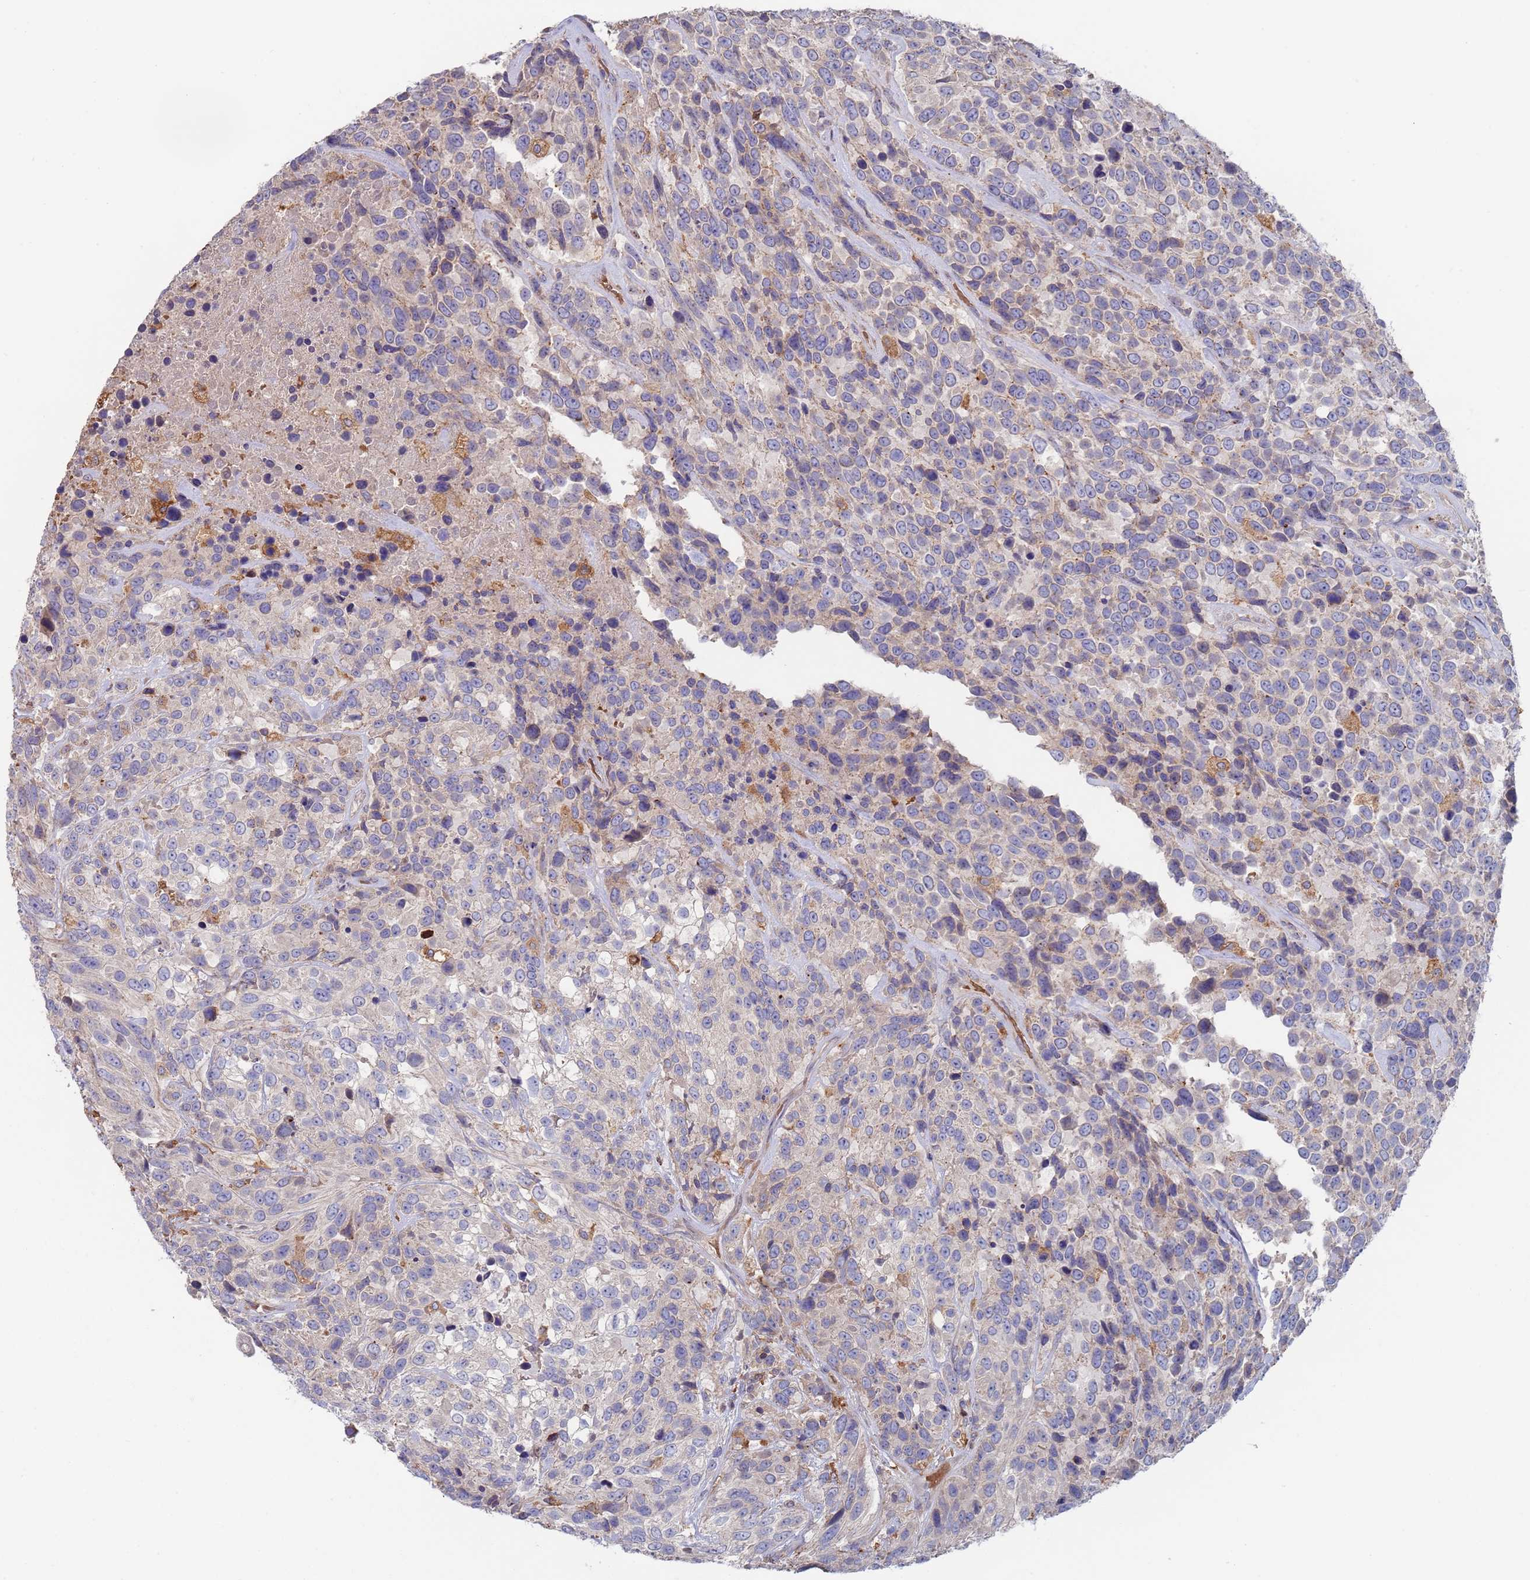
{"staining": {"intensity": "negative", "quantity": "none", "location": "none"}, "tissue": "urothelial cancer", "cell_type": "Tumor cells", "image_type": "cancer", "snomed": [{"axis": "morphology", "description": "Urothelial carcinoma, High grade"}, {"axis": "topography", "description": "Urinary bladder"}], "caption": "Histopathology image shows no significant protein staining in tumor cells of urothelial cancer. (DAB (3,3'-diaminobenzidine) IHC visualized using brightfield microscopy, high magnification).", "gene": "MALRD1", "patient": {"sex": "male", "age": 56}}